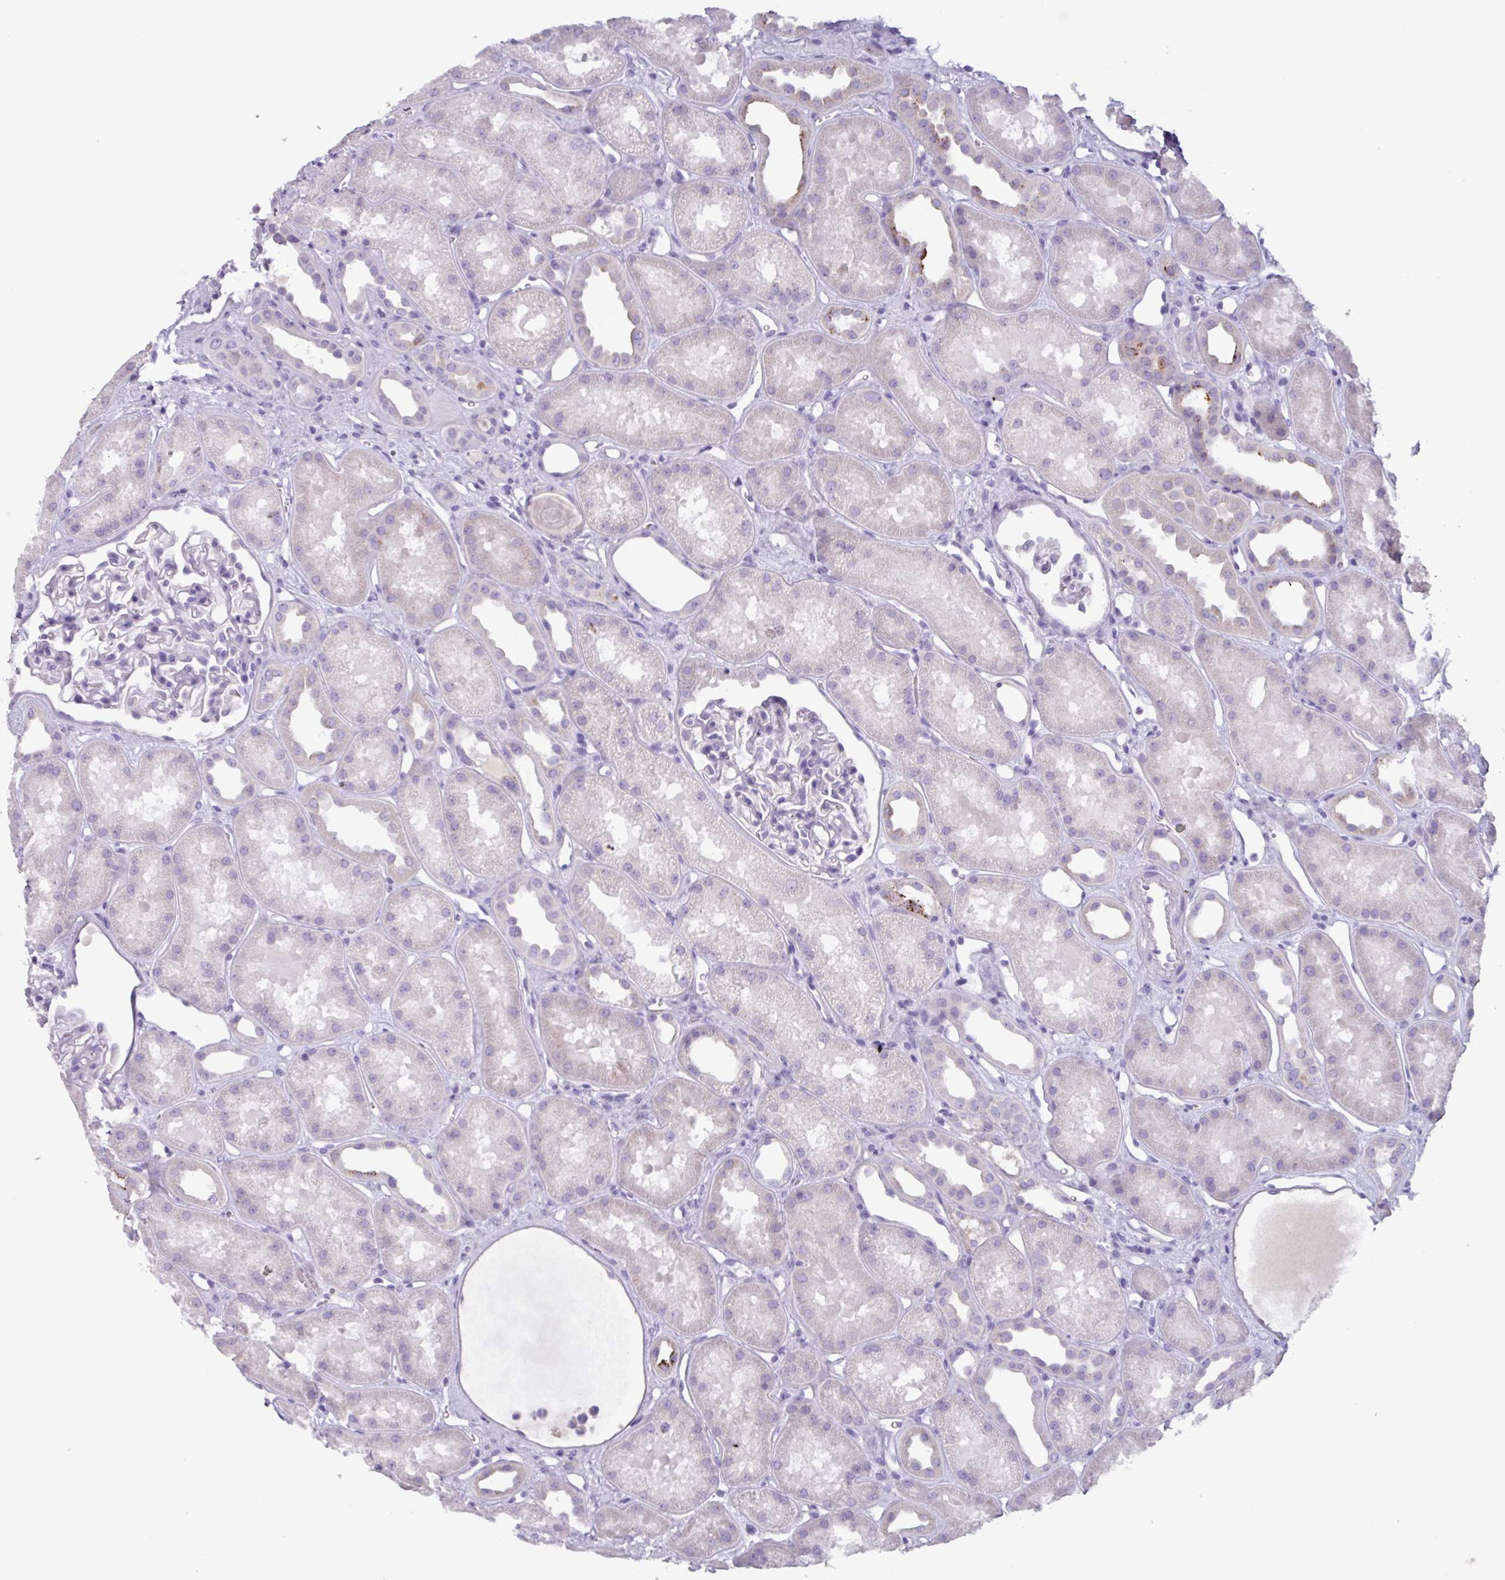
{"staining": {"intensity": "negative", "quantity": "none", "location": "none"}, "tissue": "kidney", "cell_type": "Cells in glomeruli", "image_type": "normal", "snomed": [{"axis": "morphology", "description": "Normal tissue, NOS"}, {"axis": "topography", "description": "Kidney"}], "caption": "Immunohistochemical staining of benign human kidney exhibits no significant staining in cells in glomeruli.", "gene": "OR2T10", "patient": {"sex": "male", "age": 61}}